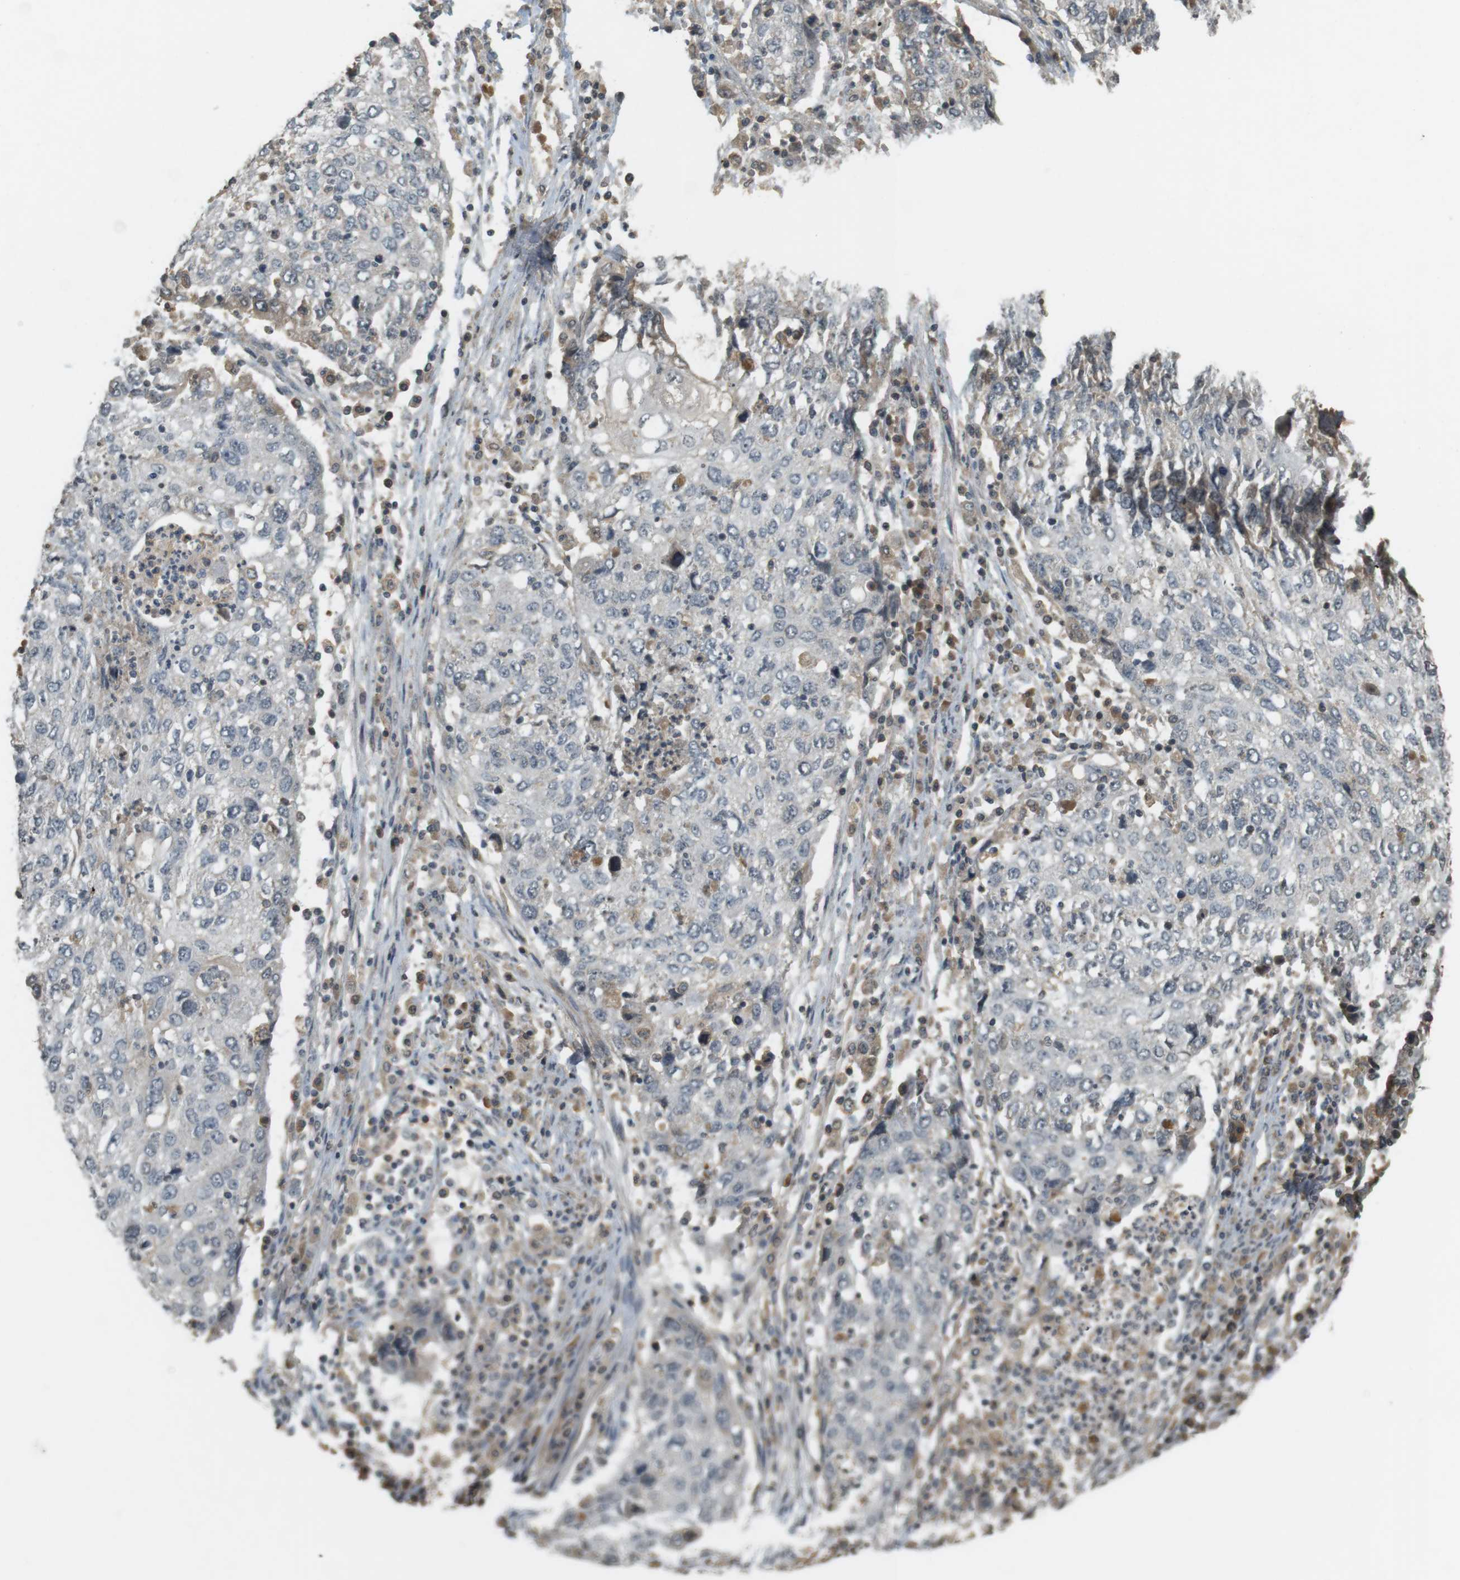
{"staining": {"intensity": "negative", "quantity": "none", "location": "none"}, "tissue": "lung cancer", "cell_type": "Tumor cells", "image_type": "cancer", "snomed": [{"axis": "morphology", "description": "Squamous cell carcinoma, NOS"}, {"axis": "topography", "description": "Lung"}], "caption": "This histopathology image is of lung cancer stained with immunohistochemistry to label a protein in brown with the nuclei are counter-stained blue. There is no expression in tumor cells.", "gene": "SRR", "patient": {"sex": "female", "age": 63}}